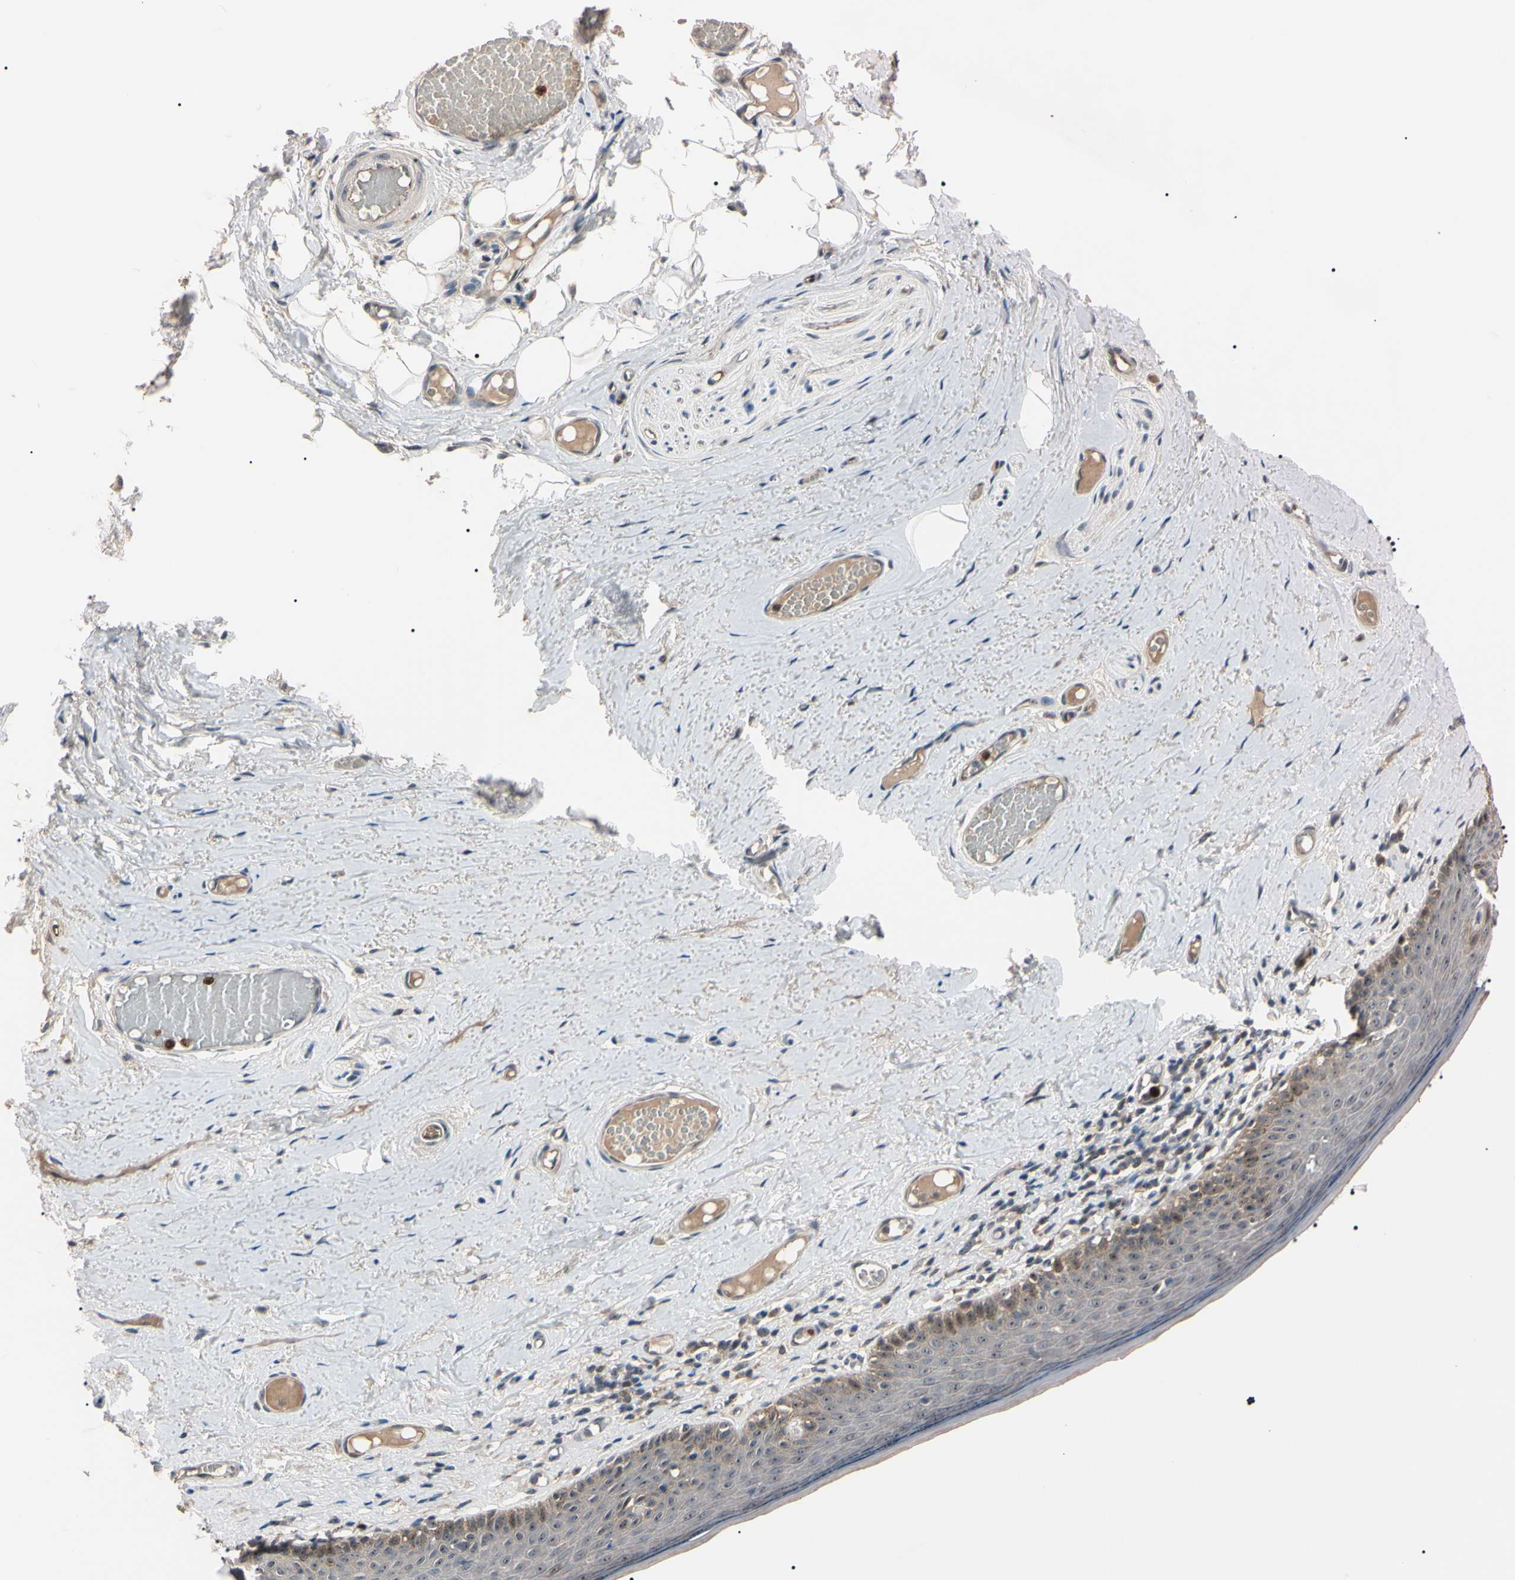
{"staining": {"intensity": "weak", "quantity": ">75%", "location": "cytoplasmic/membranous"}, "tissue": "skin", "cell_type": "Epidermal cells", "image_type": "normal", "snomed": [{"axis": "morphology", "description": "Normal tissue, NOS"}, {"axis": "topography", "description": "Vulva"}], "caption": "Immunohistochemical staining of normal skin shows >75% levels of weak cytoplasmic/membranous protein staining in about >75% of epidermal cells.", "gene": "TRAF5", "patient": {"sex": "female", "age": 54}}